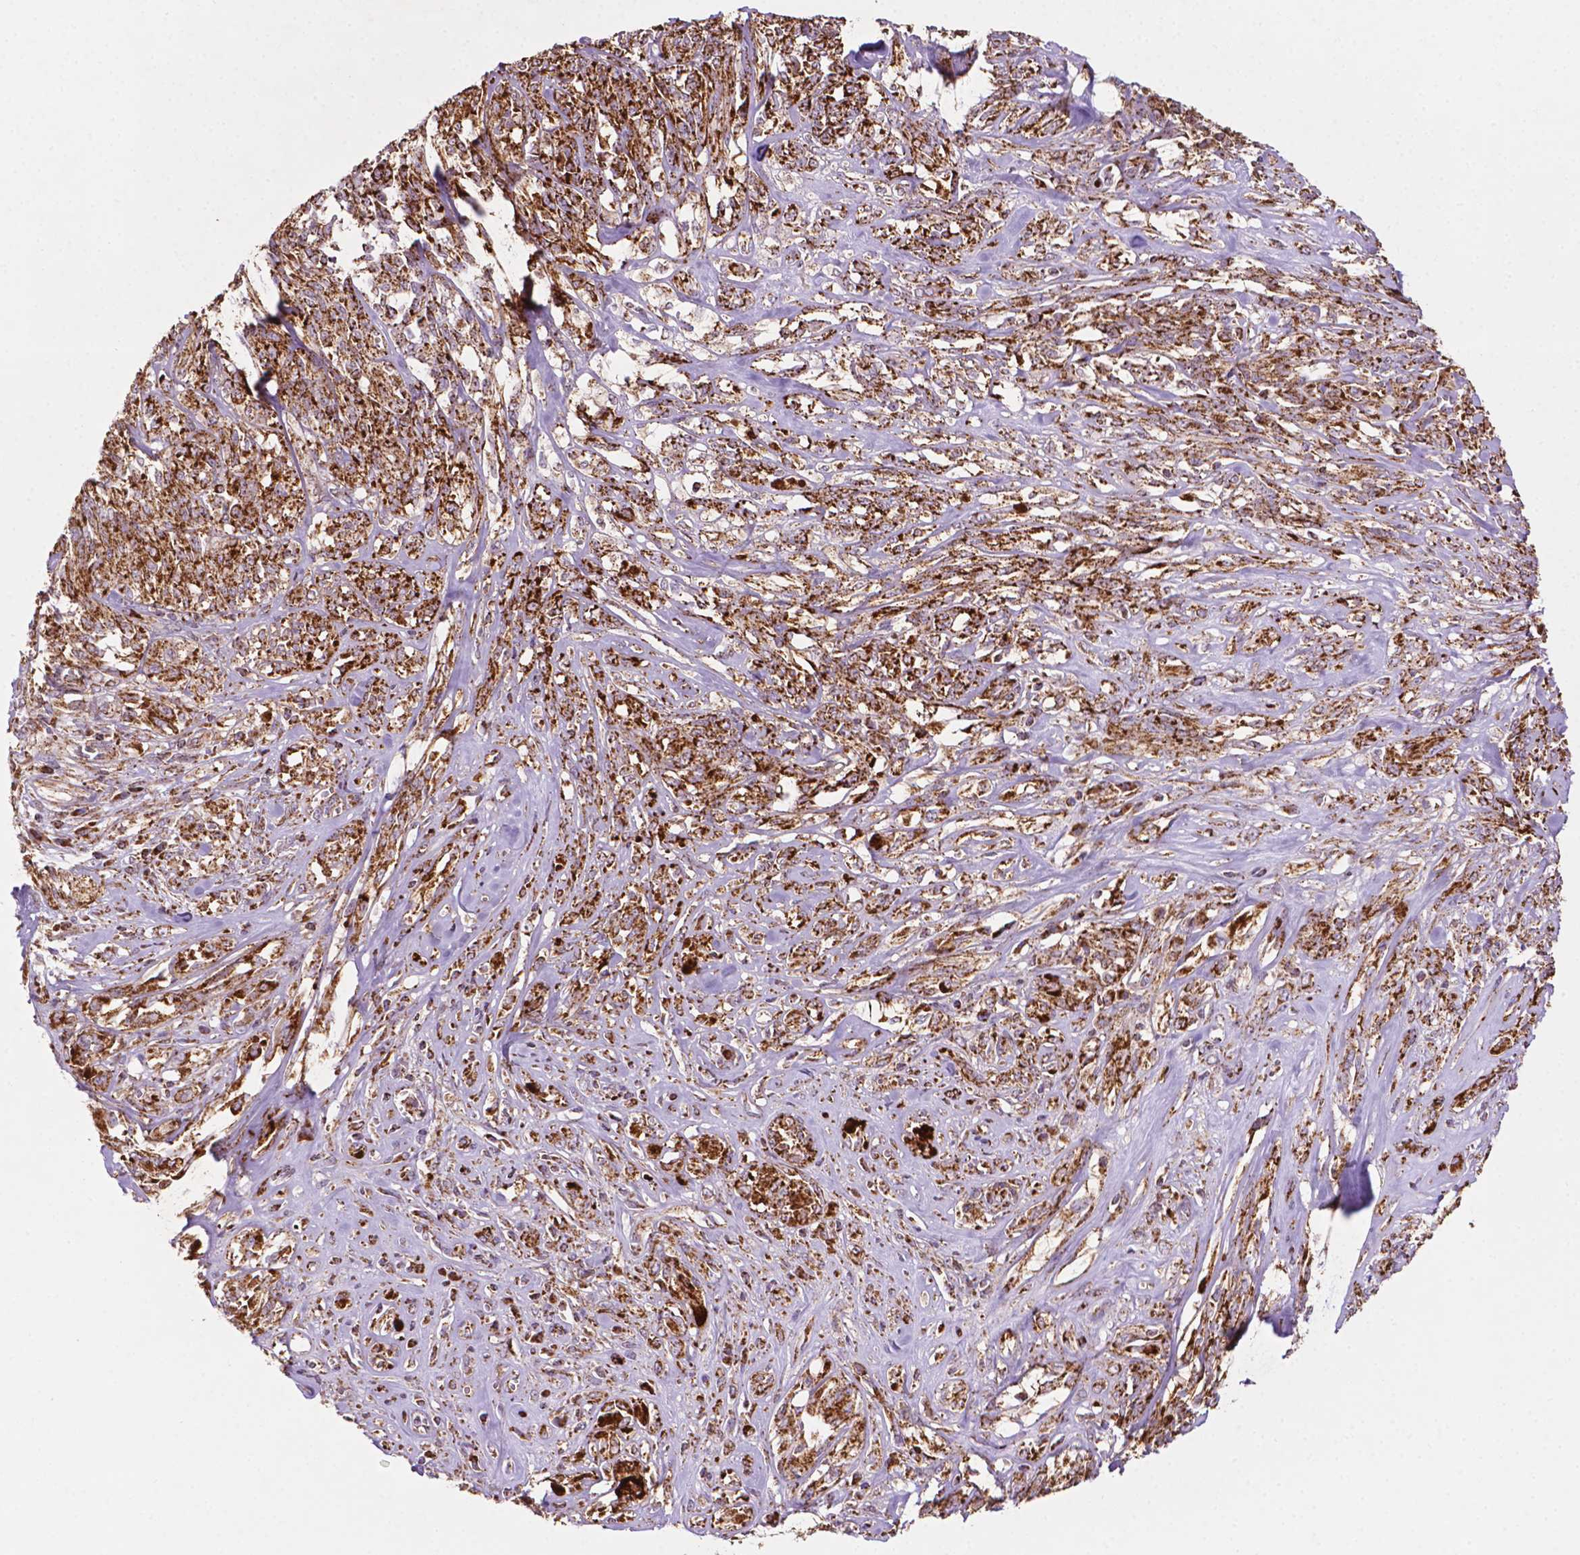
{"staining": {"intensity": "strong", "quantity": ">75%", "location": "cytoplasmic/membranous"}, "tissue": "melanoma", "cell_type": "Tumor cells", "image_type": "cancer", "snomed": [{"axis": "morphology", "description": "Malignant melanoma, NOS"}, {"axis": "topography", "description": "Skin"}], "caption": "About >75% of tumor cells in human malignant melanoma display strong cytoplasmic/membranous protein staining as visualized by brown immunohistochemical staining.", "gene": "ILVBL", "patient": {"sex": "female", "age": 91}}